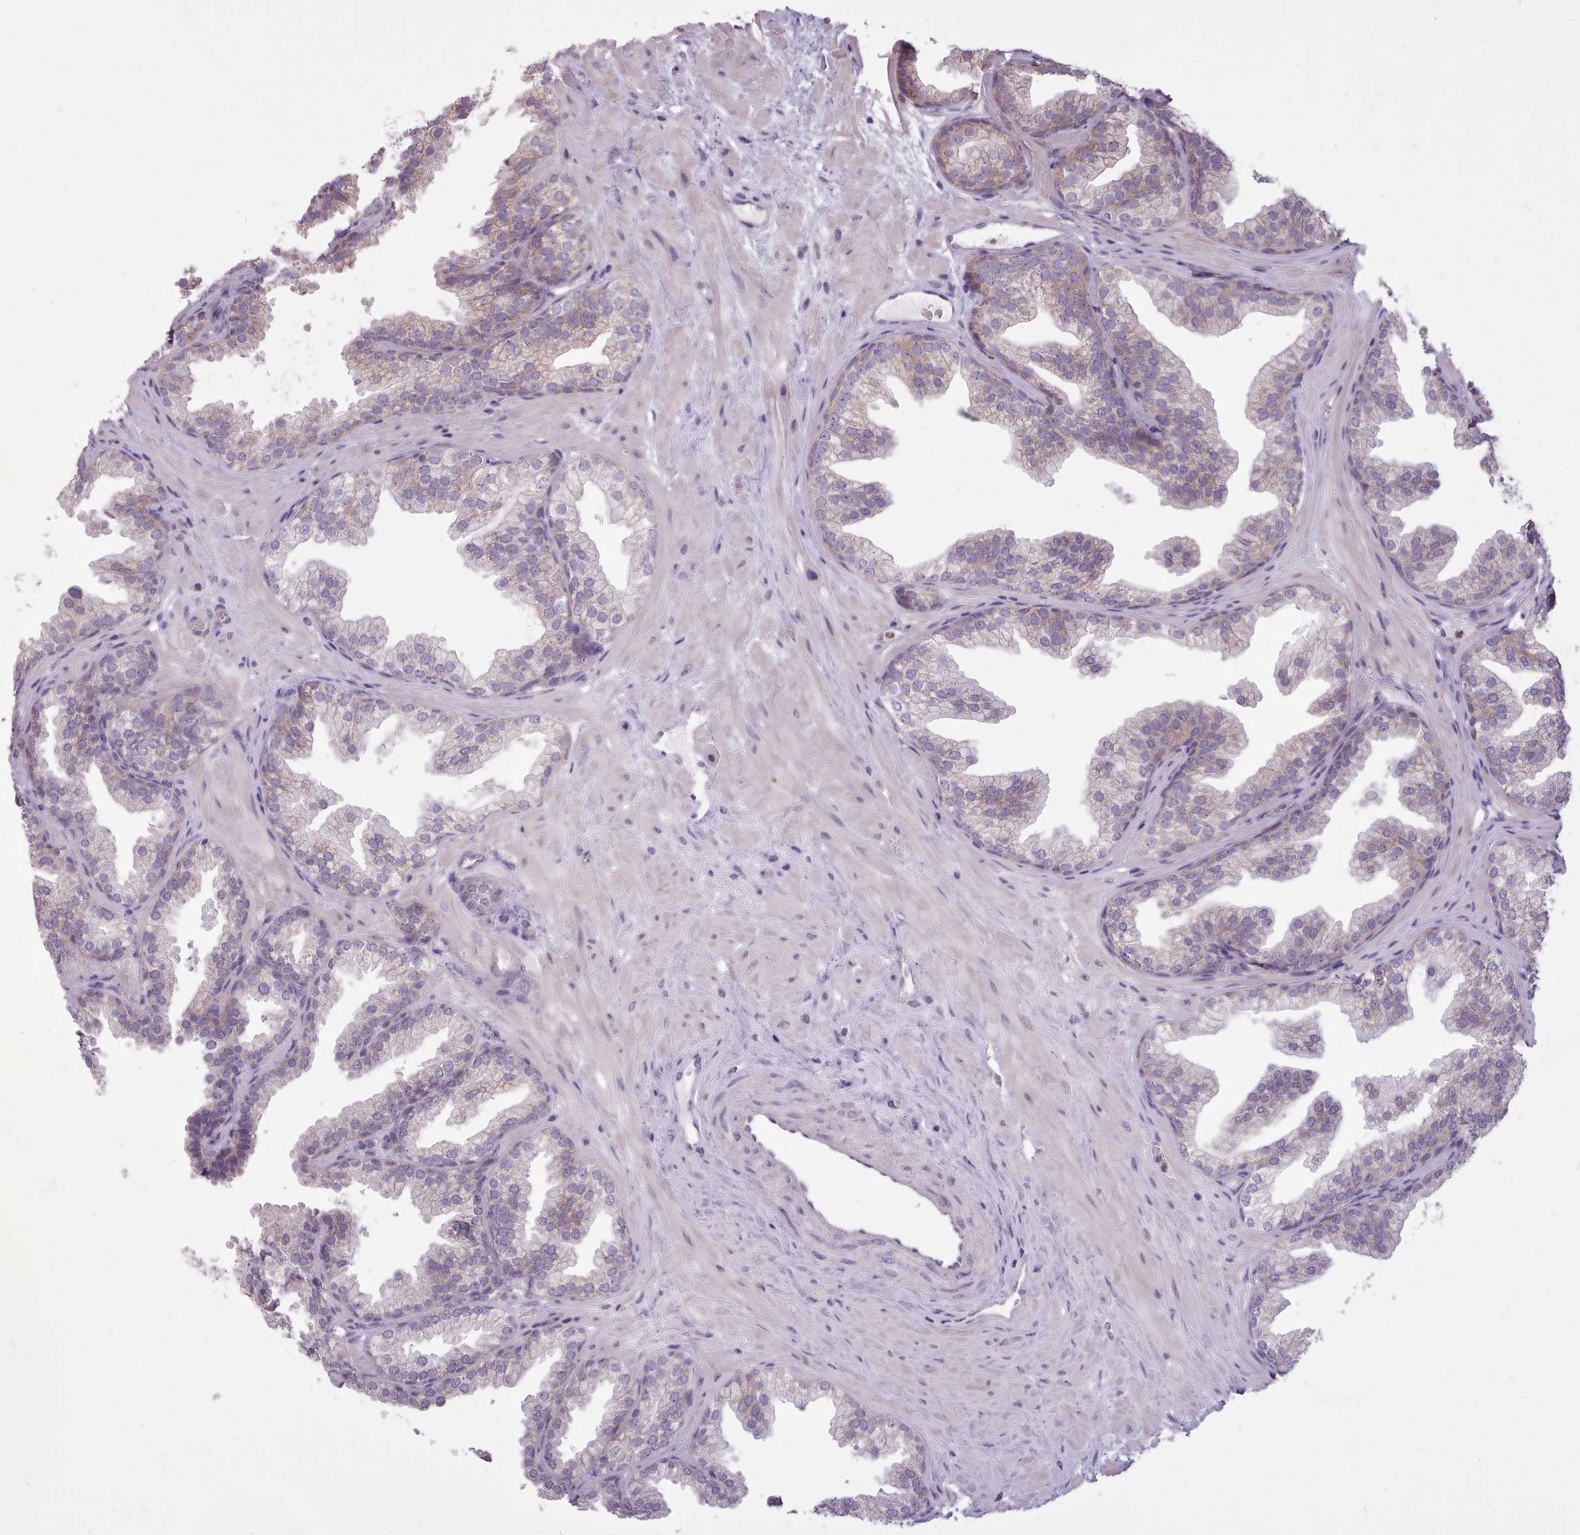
{"staining": {"intensity": "weak", "quantity": "25%-75%", "location": "cytoplasmic/membranous"}, "tissue": "prostate", "cell_type": "Glandular cells", "image_type": "normal", "snomed": [{"axis": "morphology", "description": "Normal tissue, NOS"}, {"axis": "topography", "description": "Prostate"}], "caption": "Glandular cells display low levels of weak cytoplasmic/membranous staining in about 25%-75% of cells in benign prostate. Using DAB (brown) and hematoxylin (blue) stains, captured at high magnification using brightfield microscopy.", "gene": "SLURP1", "patient": {"sex": "male", "age": 37}}